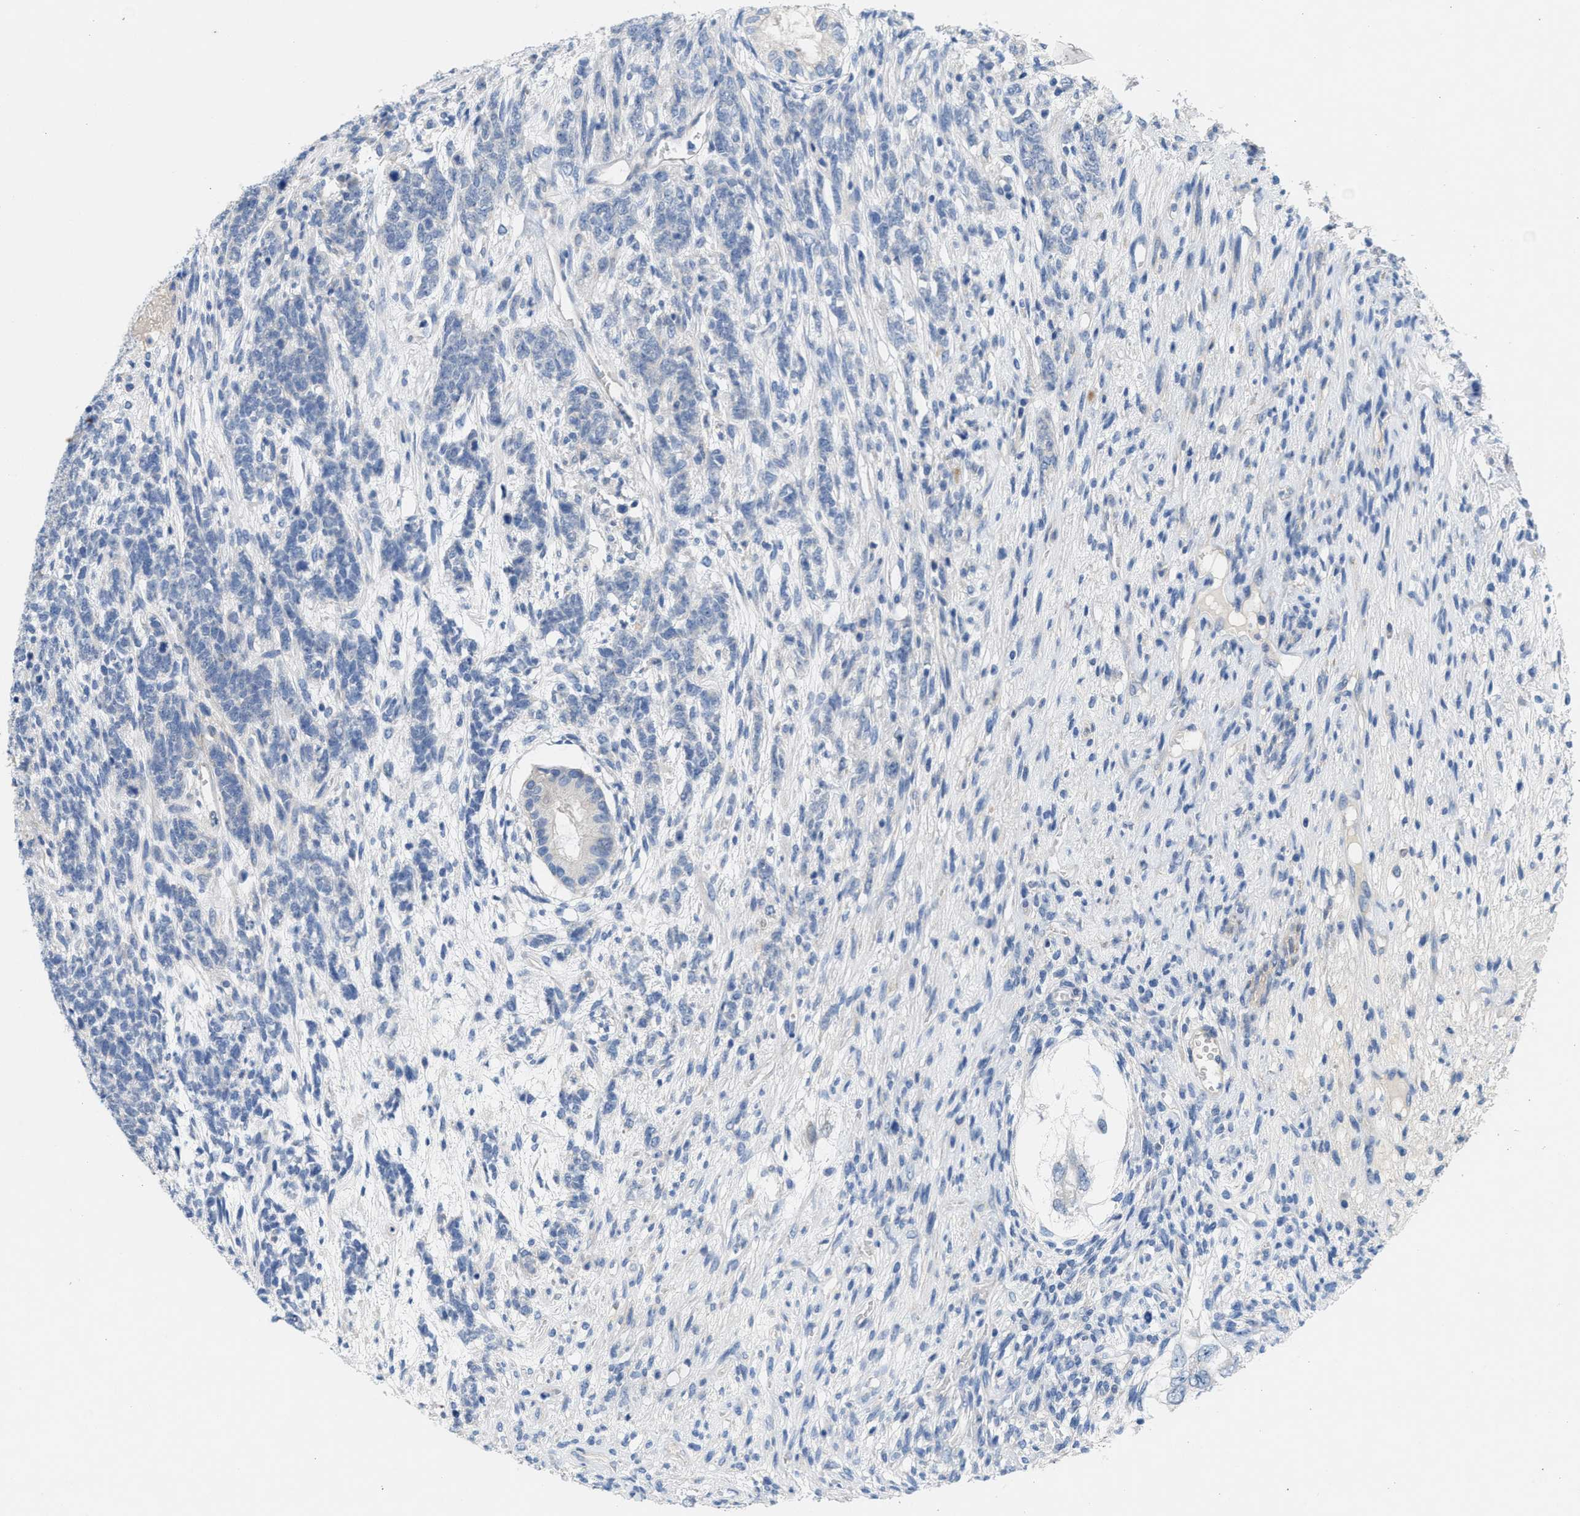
{"staining": {"intensity": "negative", "quantity": "none", "location": "none"}, "tissue": "testis cancer", "cell_type": "Tumor cells", "image_type": "cancer", "snomed": [{"axis": "morphology", "description": "Seminoma, NOS"}, {"axis": "topography", "description": "Testis"}], "caption": "Immunohistochemistry of testis cancer demonstrates no expression in tumor cells.", "gene": "CPA2", "patient": {"sex": "male", "age": 28}}